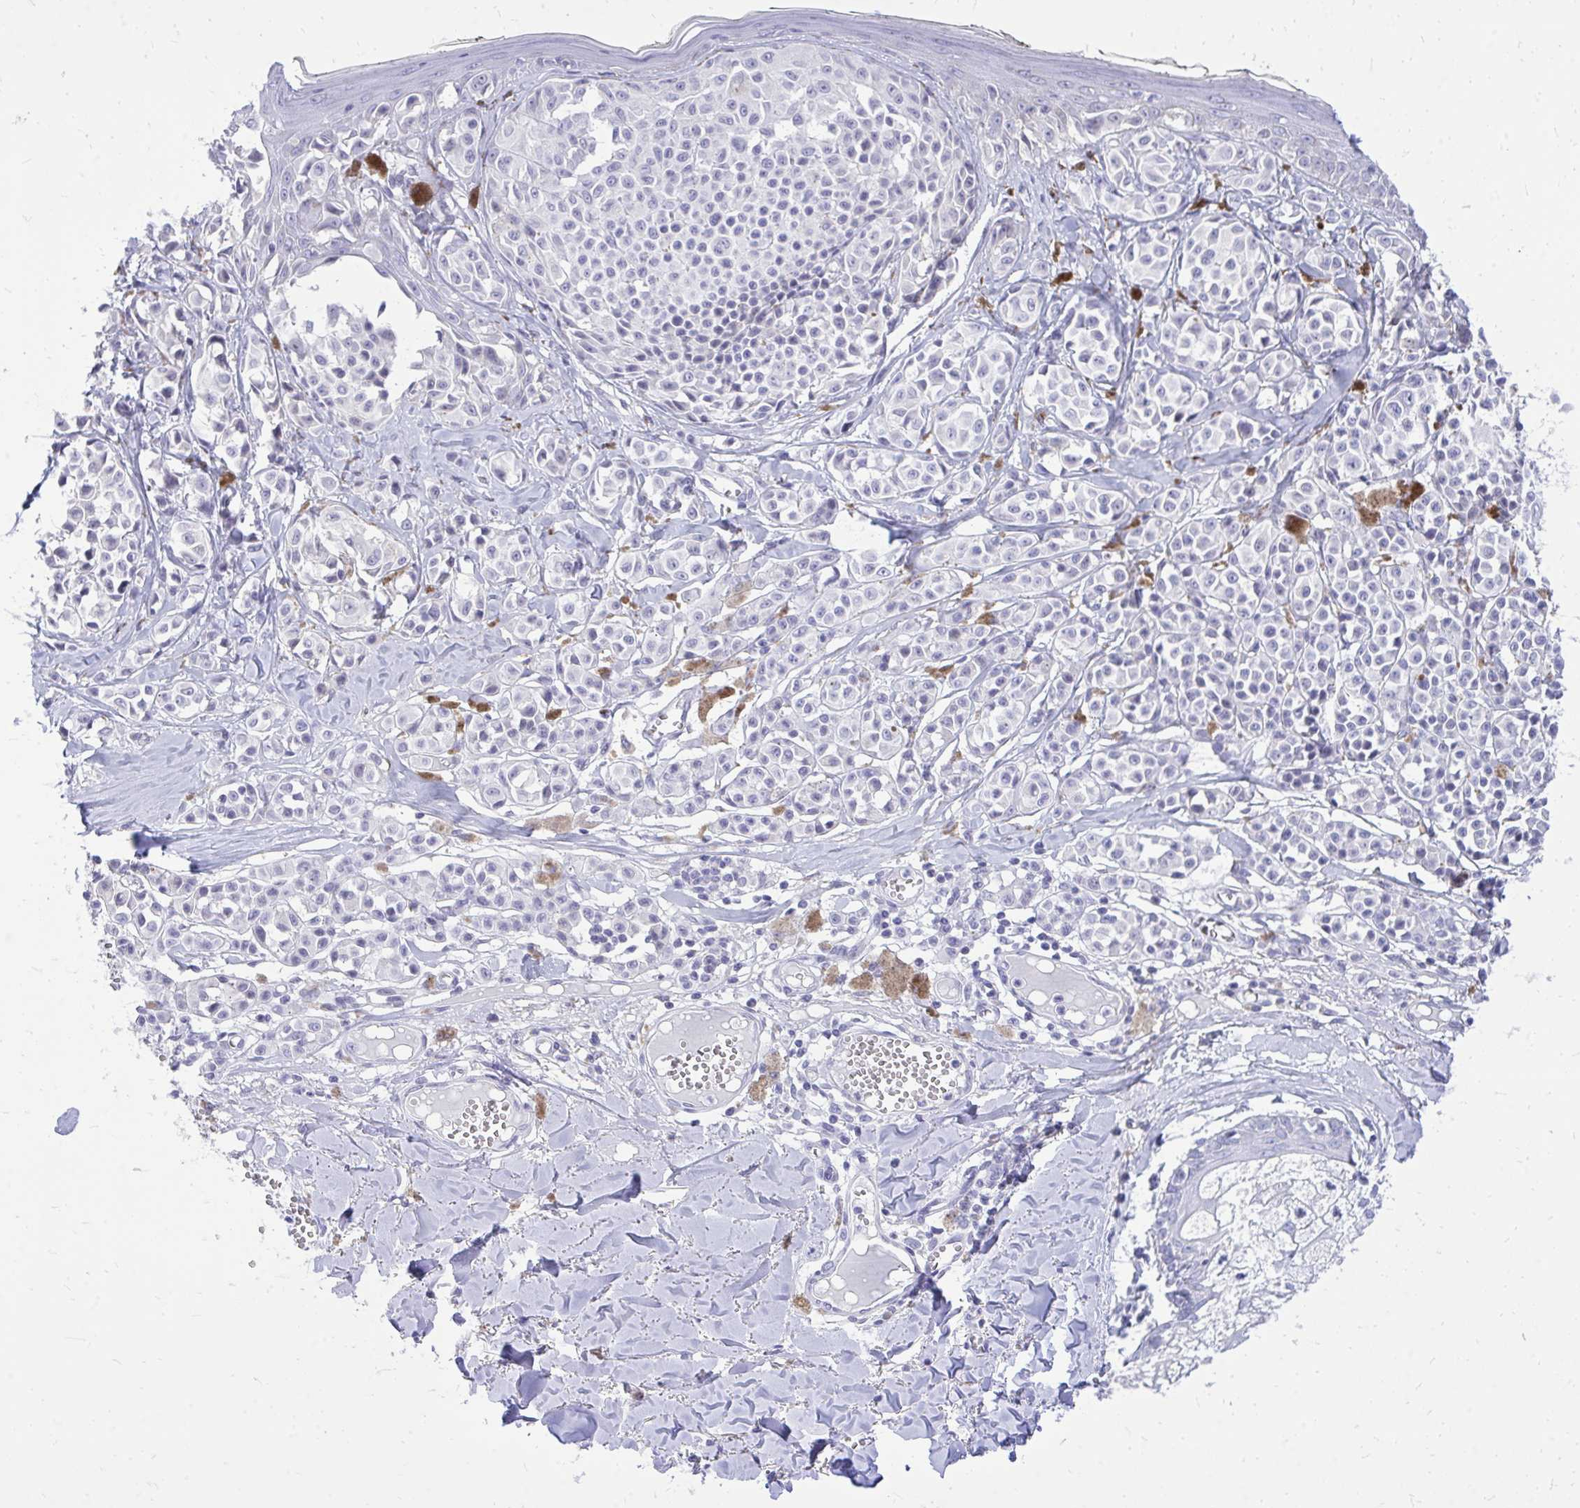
{"staining": {"intensity": "negative", "quantity": "none", "location": "none"}, "tissue": "melanoma", "cell_type": "Tumor cells", "image_type": "cancer", "snomed": [{"axis": "morphology", "description": "Malignant melanoma, NOS"}, {"axis": "topography", "description": "Skin"}], "caption": "Melanoma was stained to show a protein in brown. There is no significant staining in tumor cells.", "gene": "GABRA1", "patient": {"sex": "female", "age": 43}}